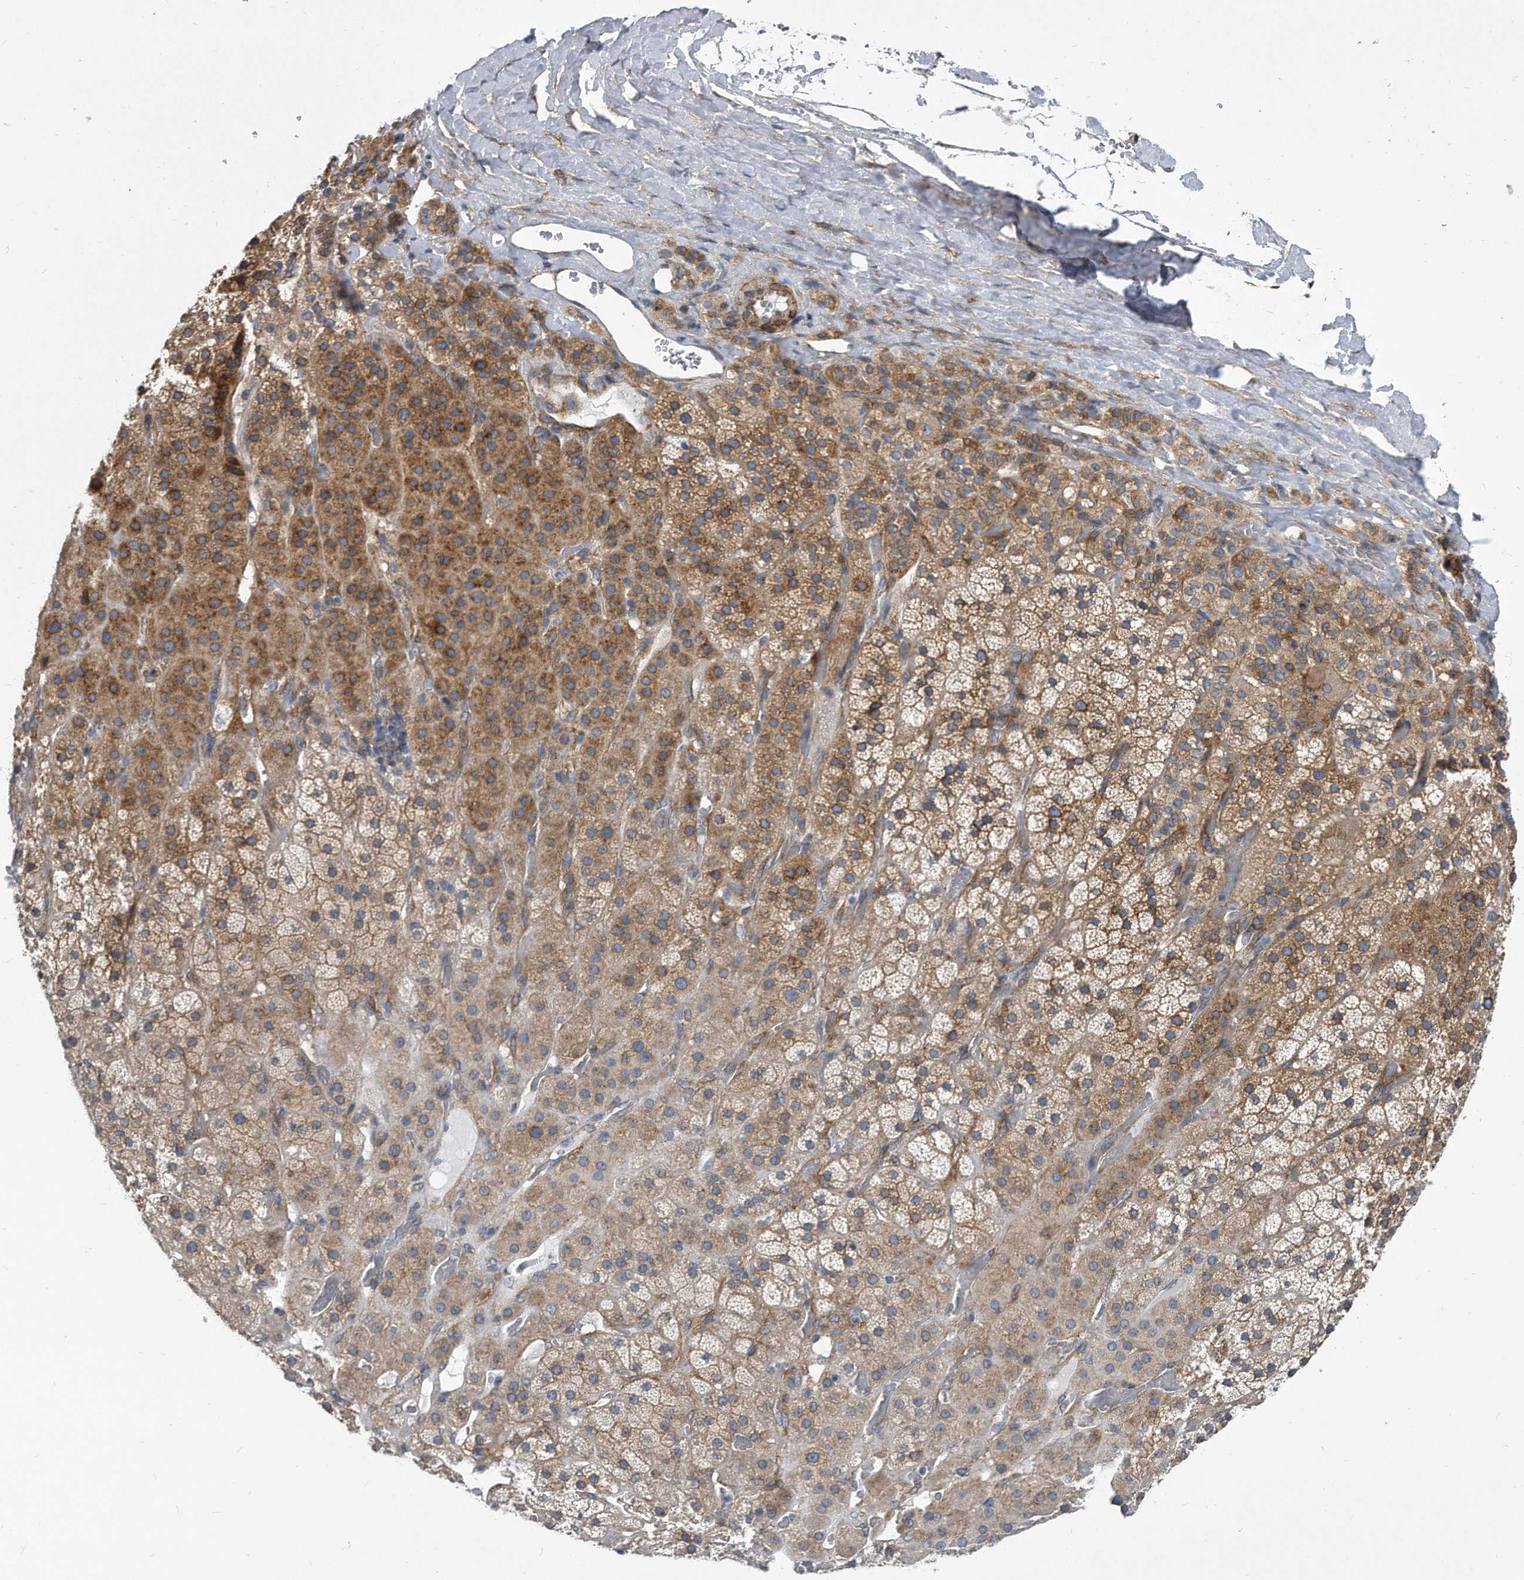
{"staining": {"intensity": "moderate", "quantity": ">75%", "location": "cytoplasmic/membranous"}, "tissue": "adrenal gland", "cell_type": "Glandular cells", "image_type": "normal", "snomed": [{"axis": "morphology", "description": "Normal tissue, NOS"}, {"axis": "topography", "description": "Adrenal gland"}], "caption": "Immunohistochemical staining of benign human adrenal gland exhibits medium levels of moderate cytoplasmic/membranous positivity in approximately >75% of glandular cells. Nuclei are stained in blue.", "gene": "EIF2B4", "patient": {"sex": "male", "age": 57}}